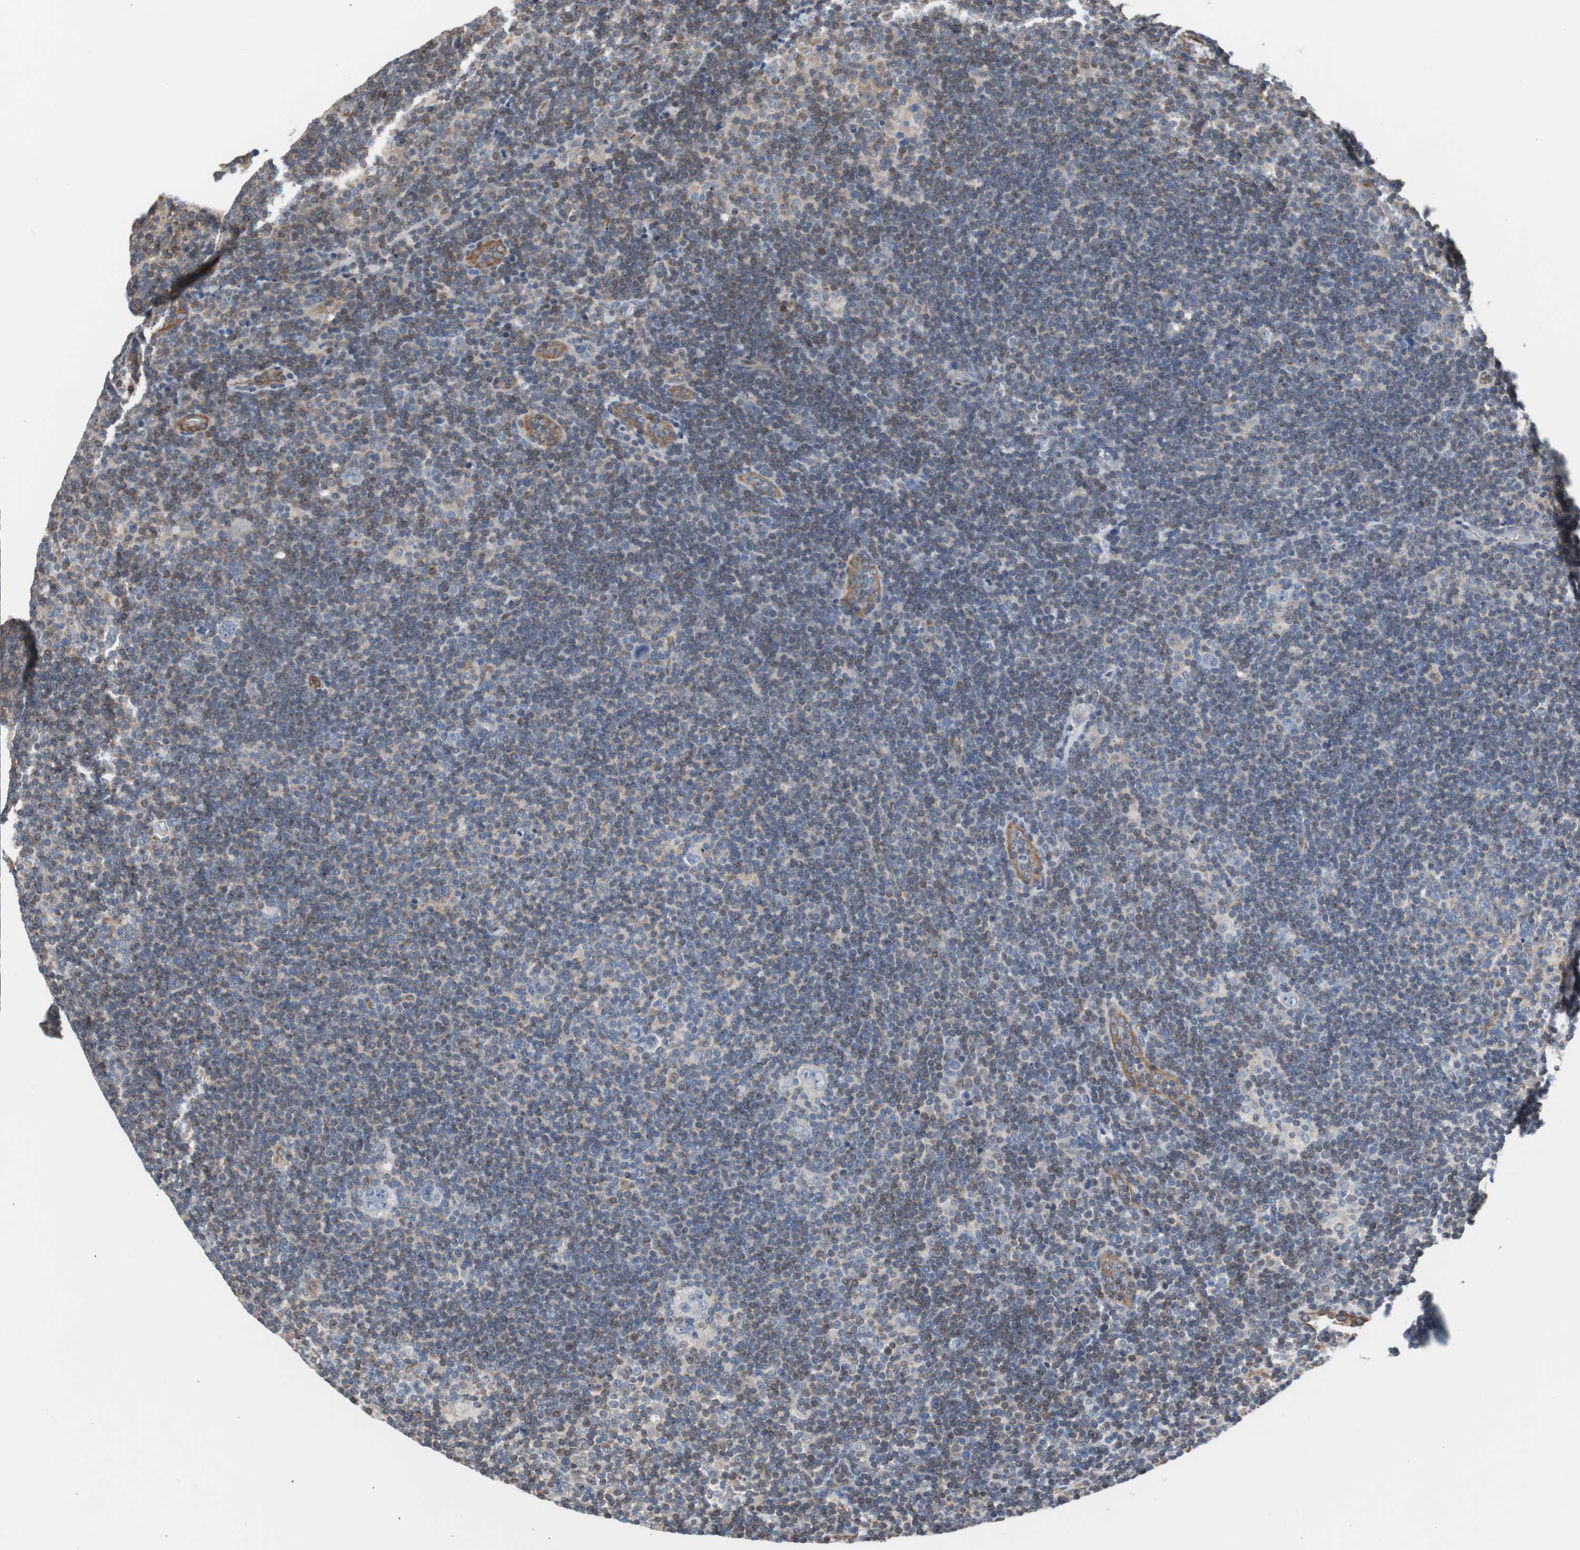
{"staining": {"intensity": "weak", "quantity": "25%-75%", "location": "cytoplasmic/membranous"}, "tissue": "lymphoma", "cell_type": "Tumor cells", "image_type": "cancer", "snomed": [{"axis": "morphology", "description": "Hodgkin's disease, NOS"}, {"axis": "topography", "description": "Lymph node"}], "caption": "DAB (3,3'-diaminobenzidine) immunohistochemical staining of Hodgkin's disease reveals weak cytoplasmic/membranous protein expression in about 25%-75% of tumor cells.", "gene": "KIF3B", "patient": {"sex": "female", "age": 57}}